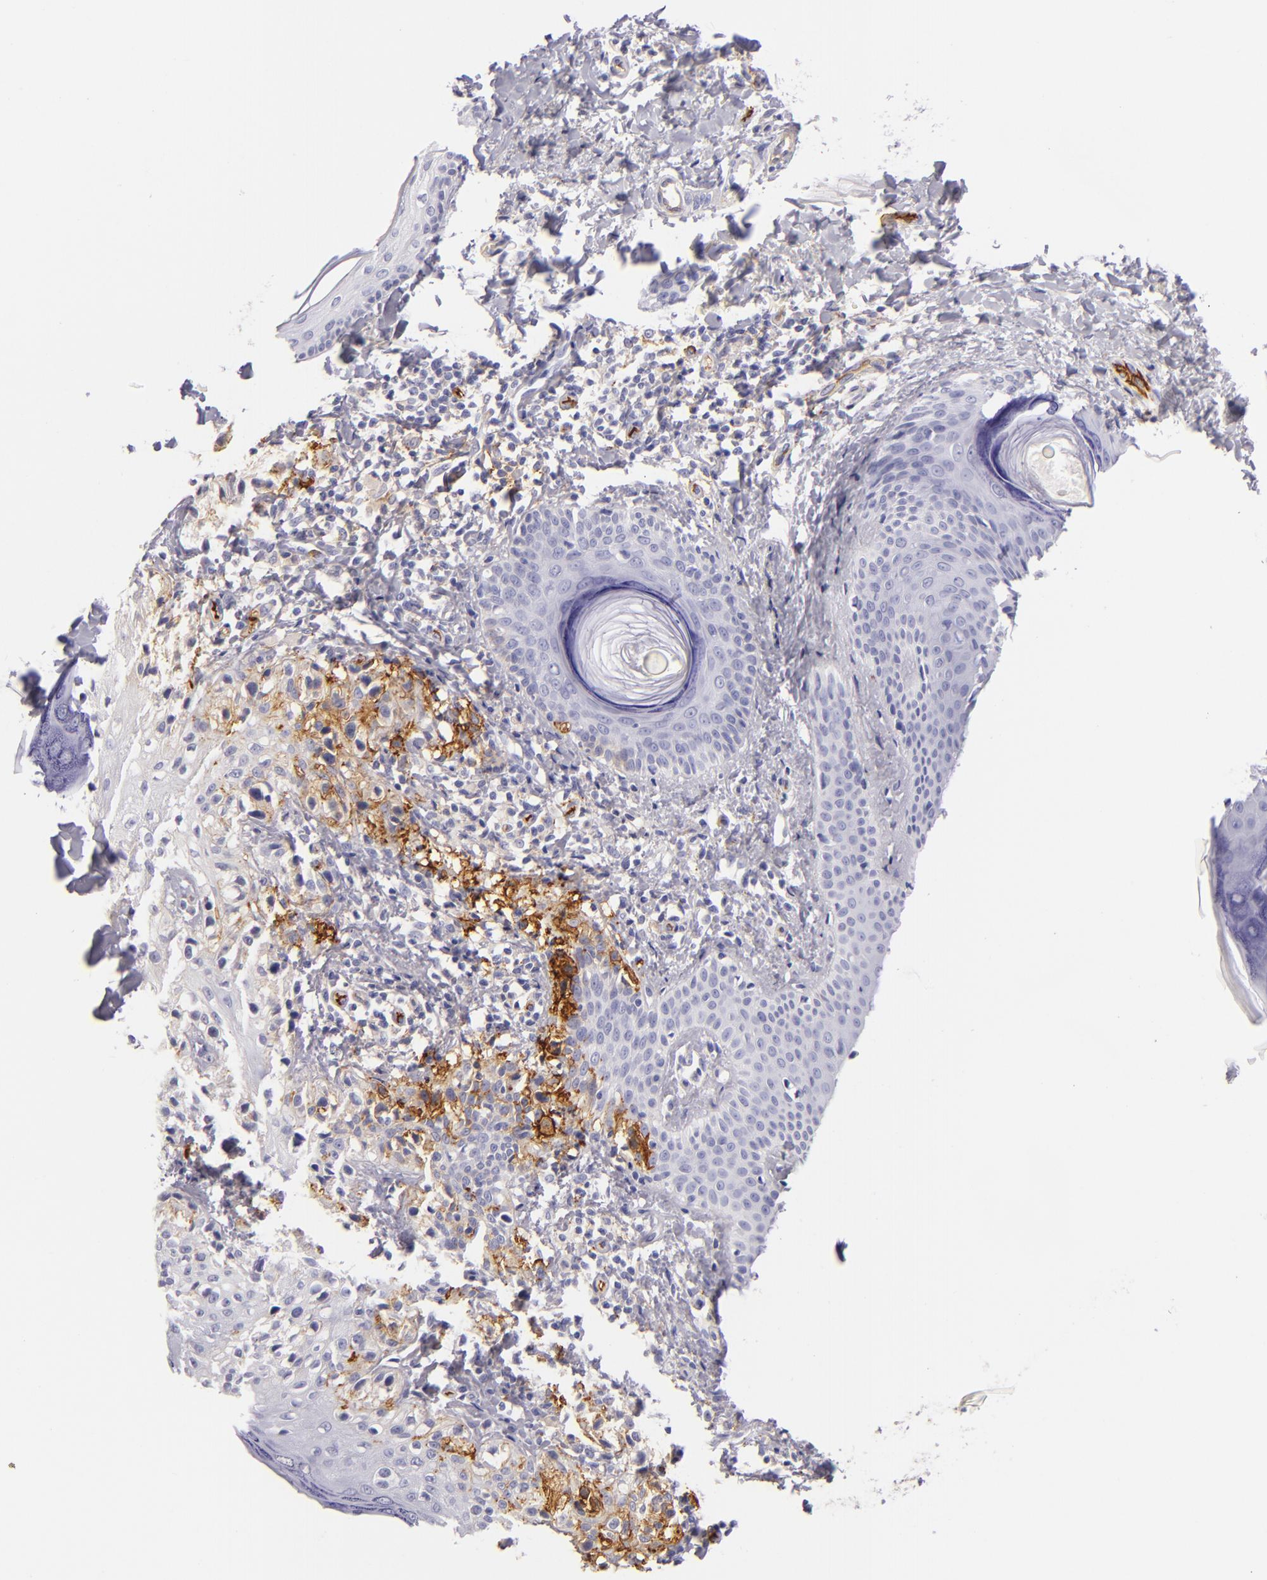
{"staining": {"intensity": "weak", "quantity": "<25%", "location": "cytoplasmic/membranous"}, "tissue": "melanoma", "cell_type": "Tumor cells", "image_type": "cancer", "snomed": [{"axis": "morphology", "description": "Malignant melanoma, NOS"}, {"axis": "topography", "description": "Skin"}], "caption": "This is a micrograph of IHC staining of melanoma, which shows no positivity in tumor cells.", "gene": "ICAM1", "patient": {"sex": "male", "age": 23}}